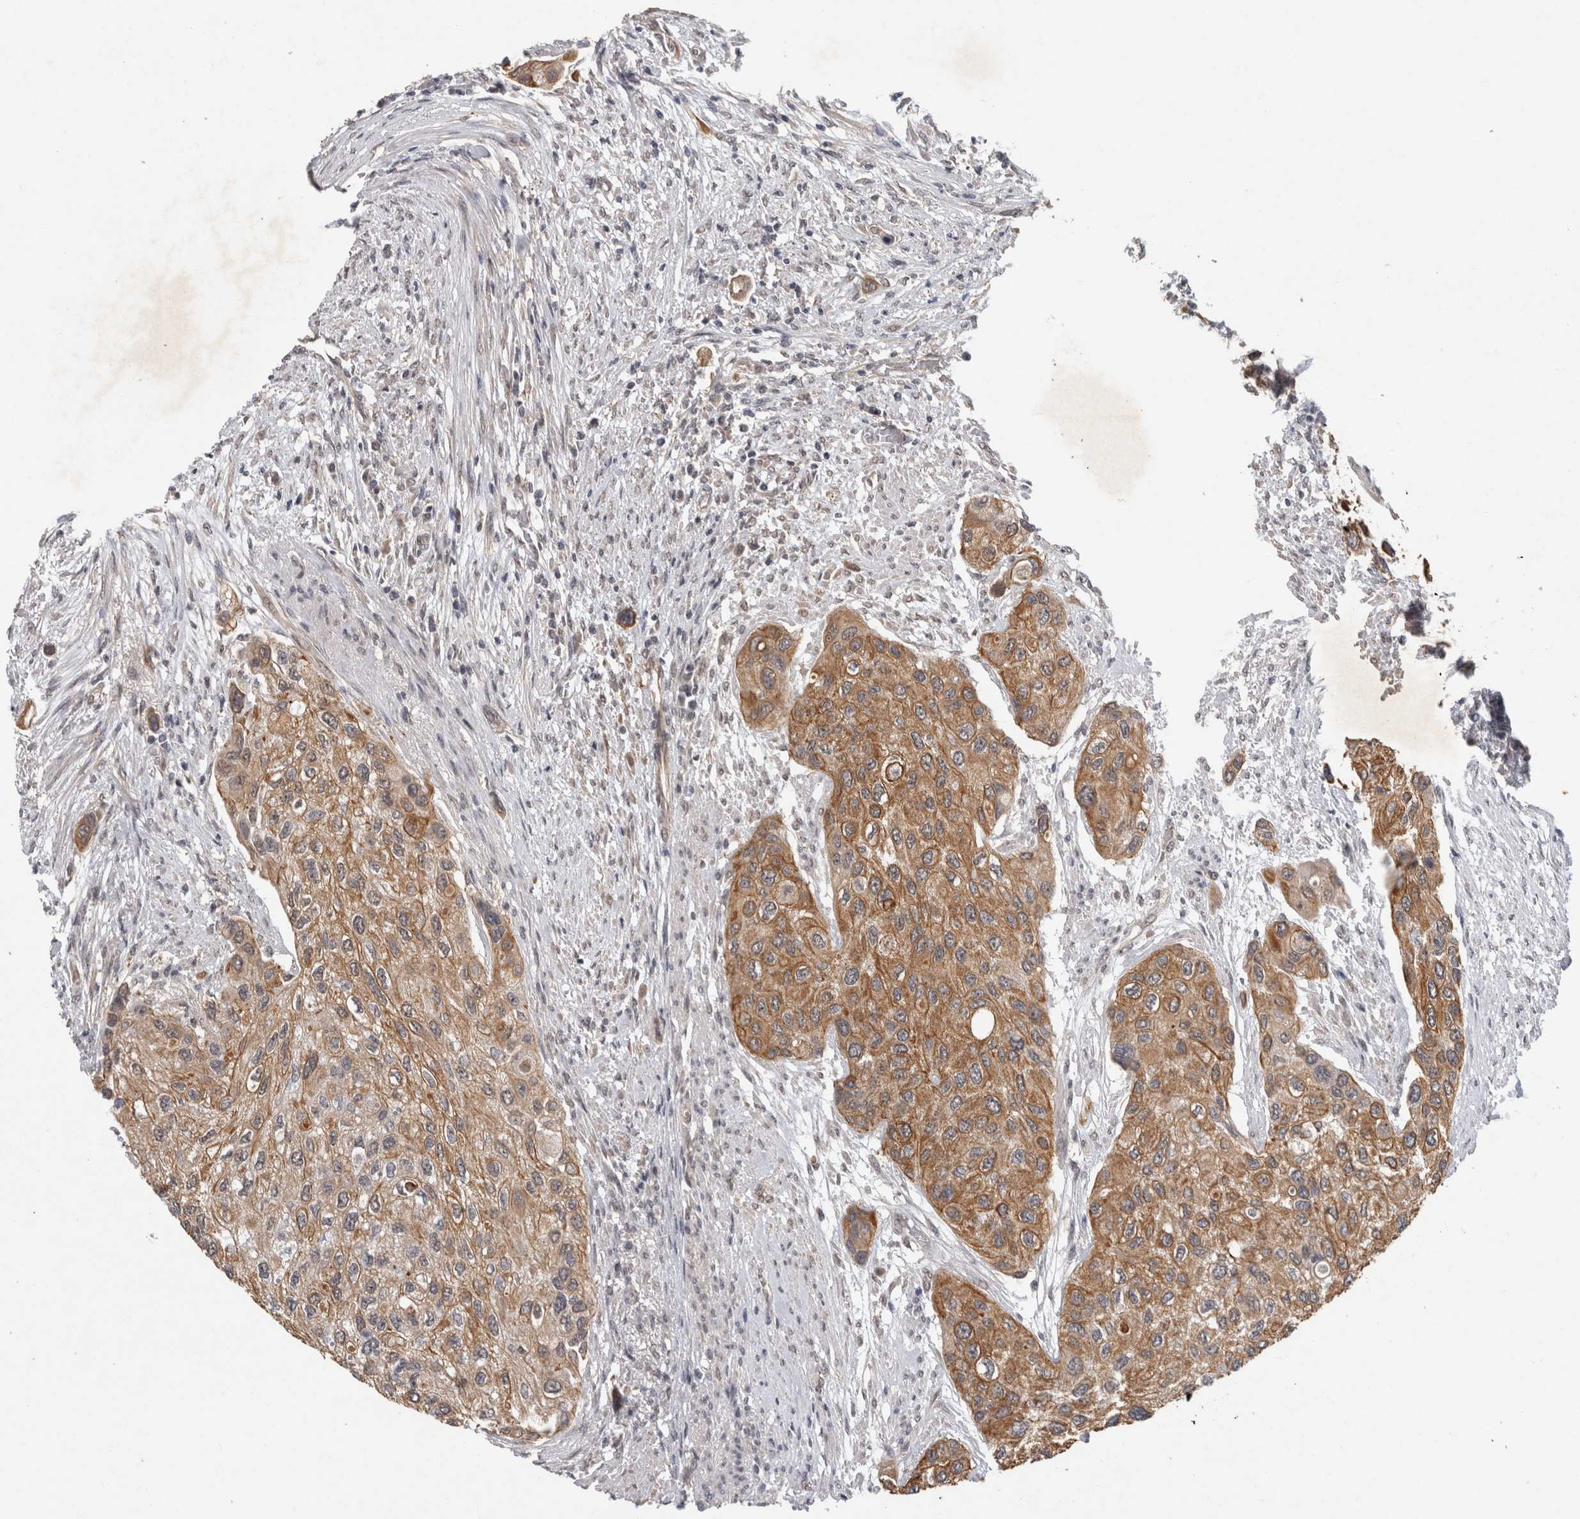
{"staining": {"intensity": "moderate", "quantity": ">75%", "location": "cytoplasmic/membranous"}, "tissue": "urothelial cancer", "cell_type": "Tumor cells", "image_type": "cancer", "snomed": [{"axis": "morphology", "description": "Urothelial carcinoma, High grade"}, {"axis": "topography", "description": "Urinary bladder"}], "caption": "The image exhibits staining of urothelial carcinoma (high-grade), revealing moderate cytoplasmic/membranous protein positivity (brown color) within tumor cells. (Brightfield microscopy of DAB IHC at high magnification).", "gene": "RHPN1", "patient": {"sex": "female", "age": 56}}